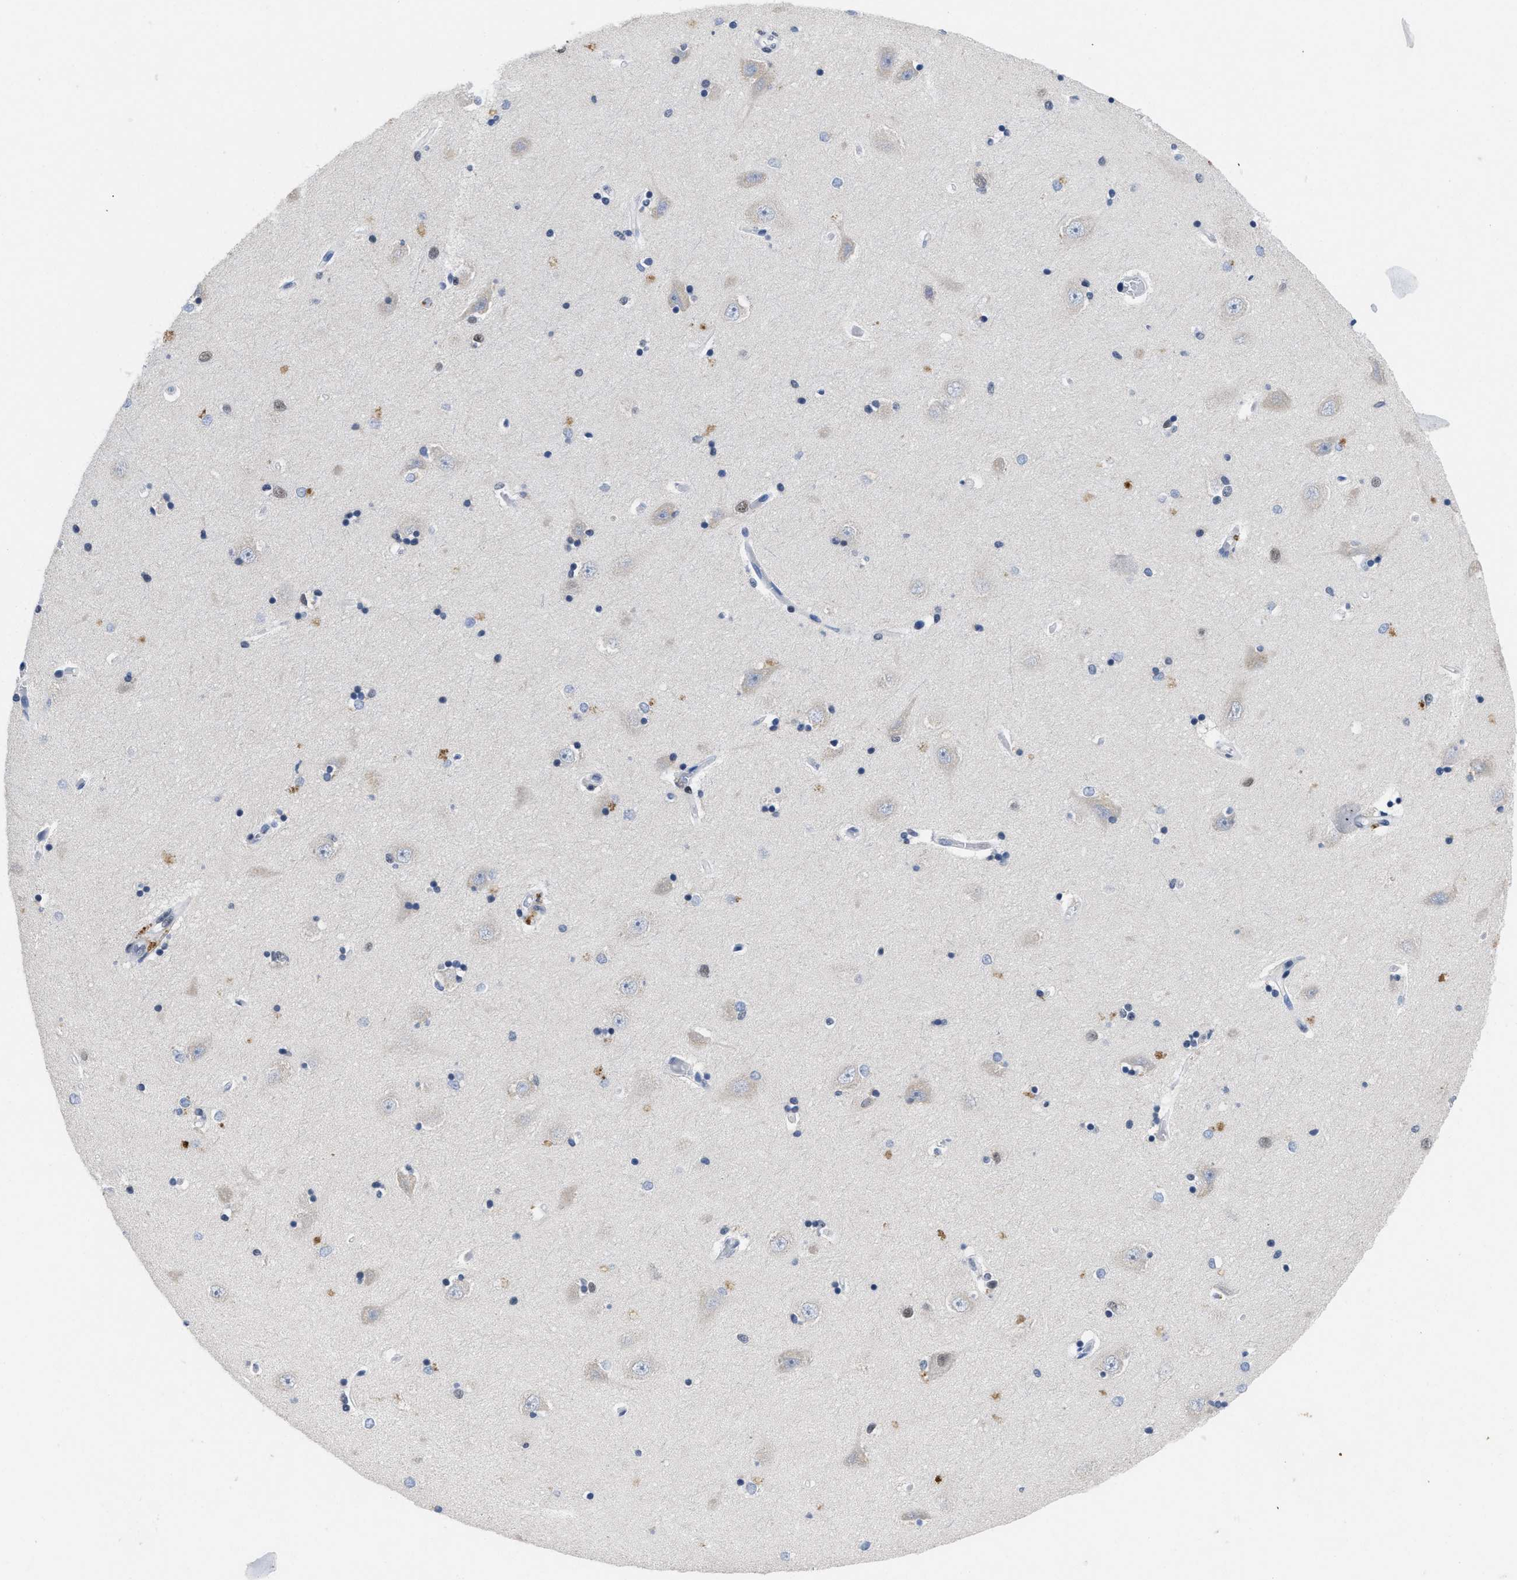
{"staining": {"intensity": "moderate", "quantity": "25%-75%", "location": "nuclear"}, "tissue": "hippocampus", "cell_type": "Glial cells", "image_type": "normal", "snomed": [{"axis": "morphology", "description": "Normal tissue, NOS"}, {"axis": "topography", "description": "Hippocampus"}], "caption": "This is an image of immunohistochemistry staining of benign hippocampus, which shows moderate staining in the nuclear of glial cells.", "gene": "GGNBP2", "patient": {"sex": "male", "age": 45}}